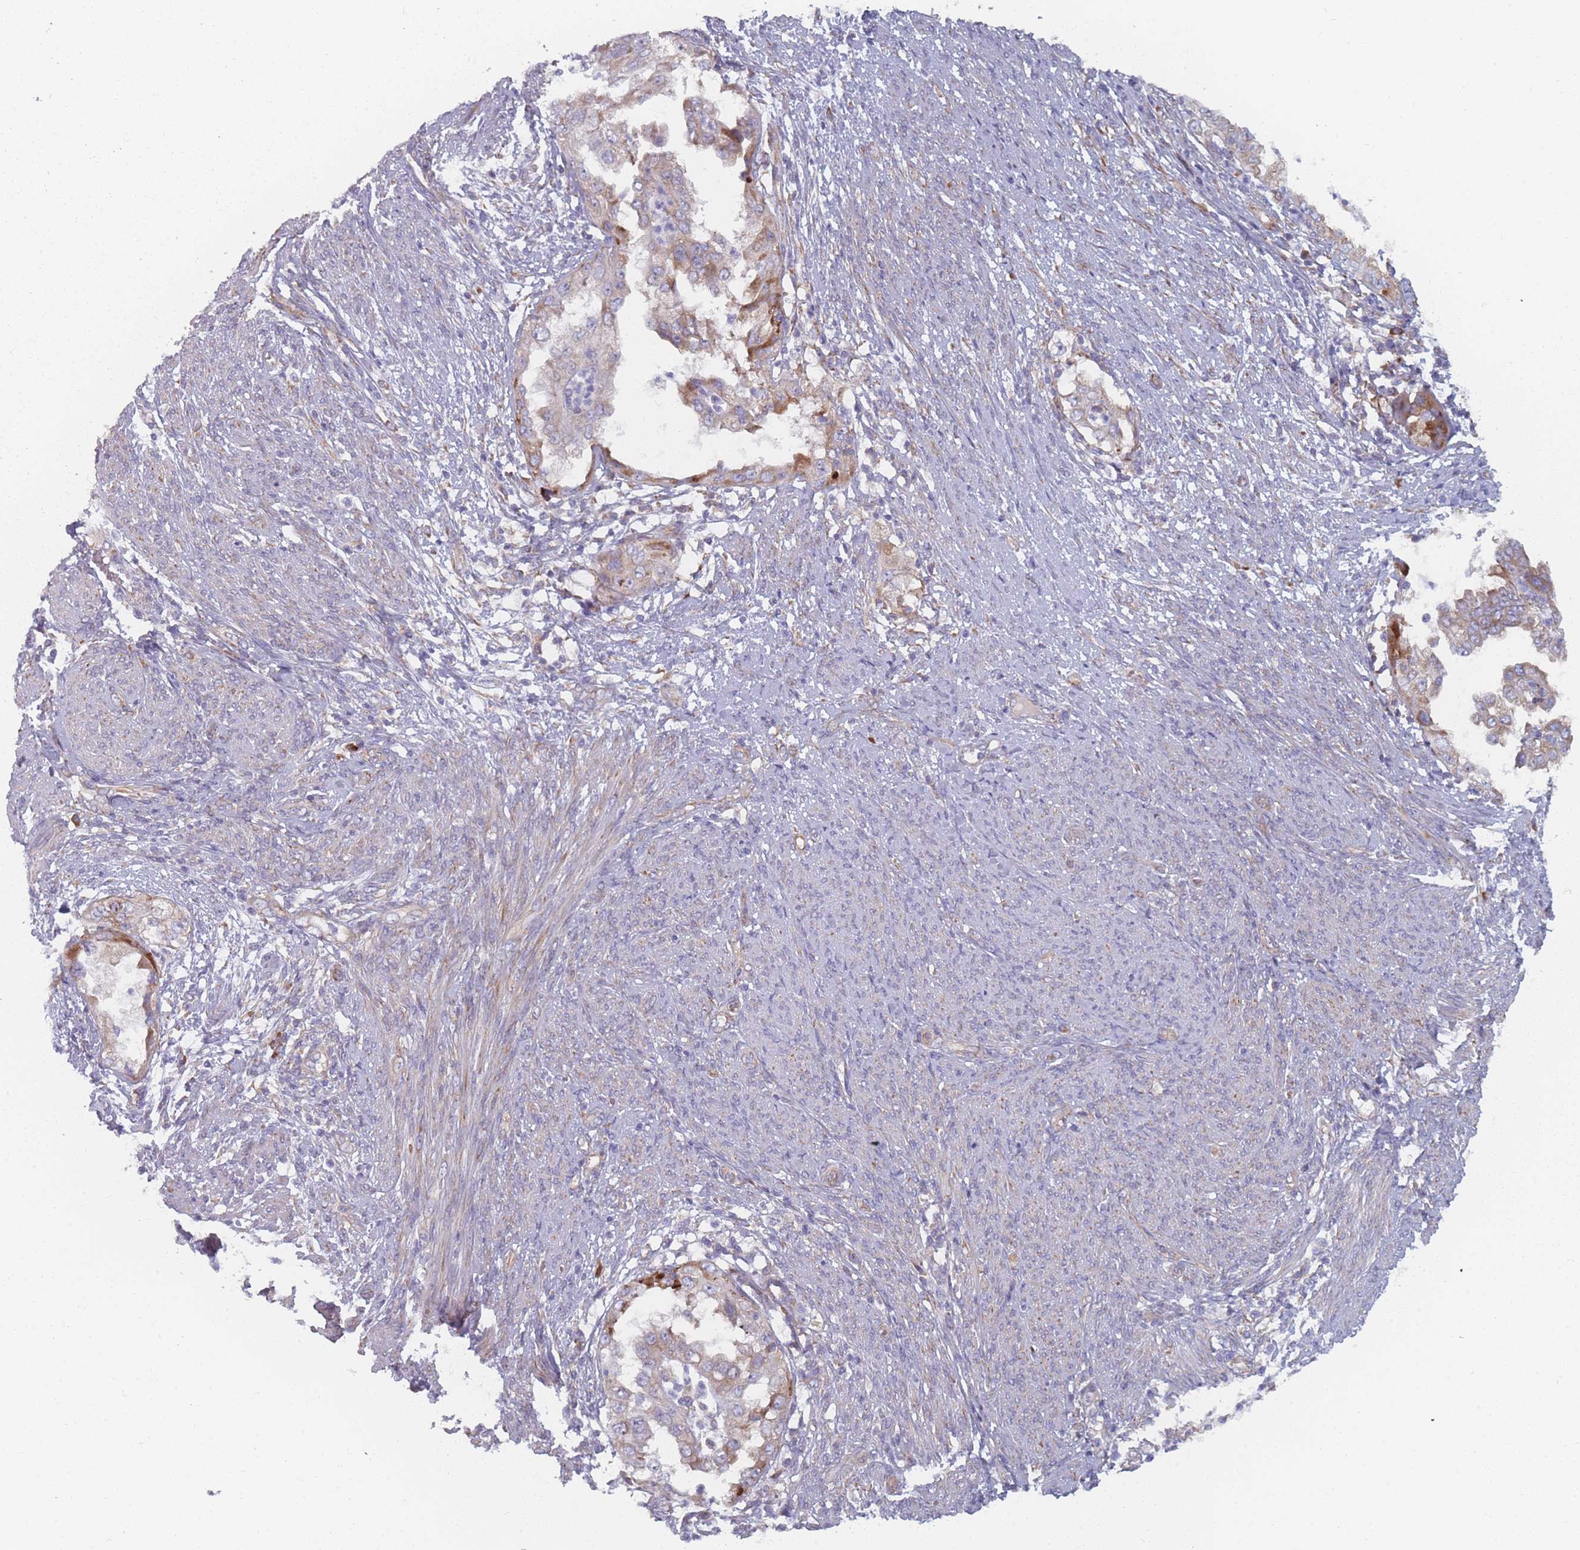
{"staining": {"intensity": "moderate", "quantity": ">75%", "location": "cytoplasmic/membranous"}, "tissue": "endometrial cancer", "cell_type": "Tumor cells", "image_type": "cancer", "snomed": [{"axis": "morphology", "description": "Adenocarcinoma, NOS"}, {"axis": "topography", "description": "Endometrium"}], "caption": "This photomicrograph shows endometrial adenocarcinoma stained with immunohistochemistry to label a protein in brown. The cytoplasmic/membranous of tumor cells show moderate positivity for the protein. Nuclei are counter-stained blue.", "gene": "CACNG5", "patient": {"sex": "female", "age": 85}}